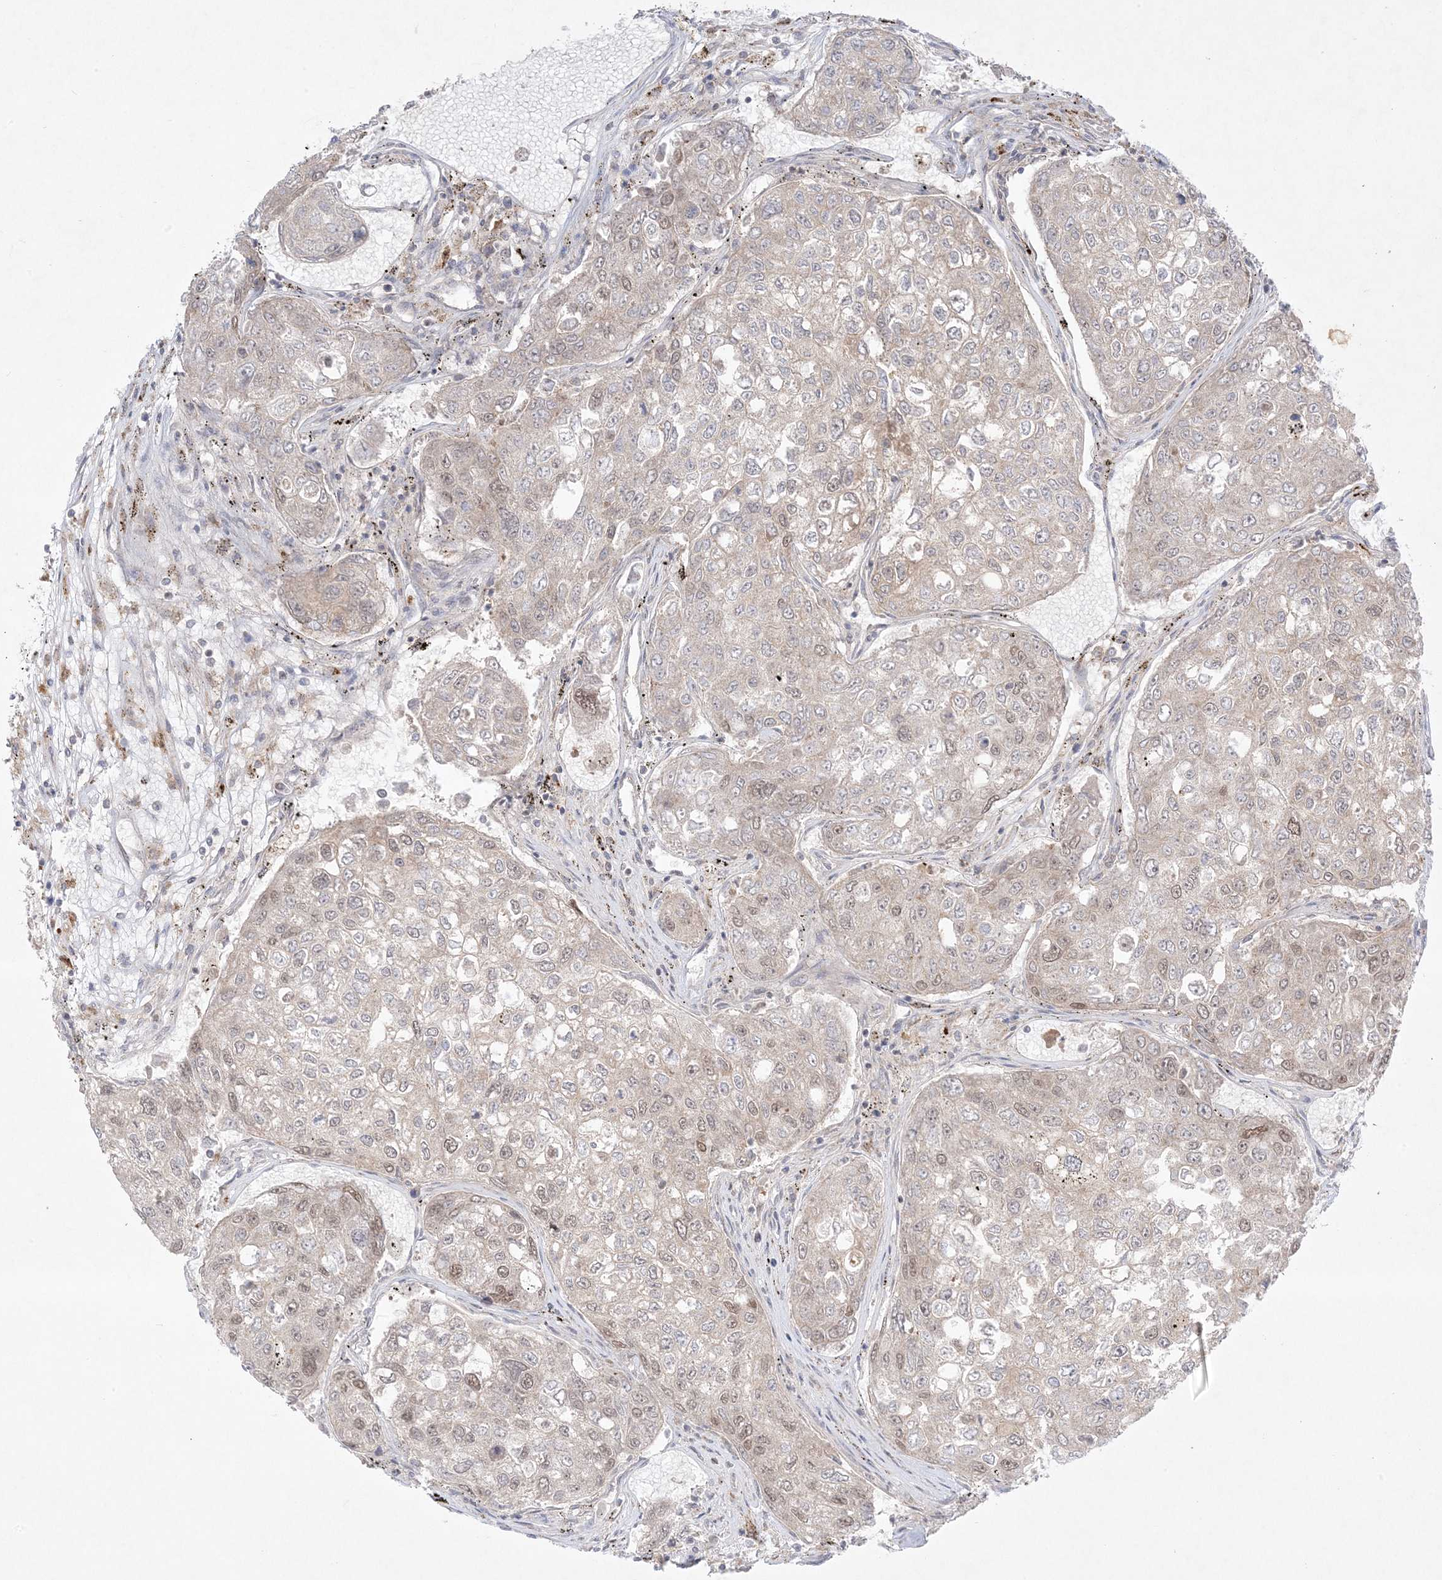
{"staining": {"intensity": "weak", "quantity": "25%-75%", "location": "nuclear"}, "tissue": "urothelial cancer", "cell_type": "Tumor cells", "image_type": "cancer", "snomed": [{"axis": "morphology", "description": "Urothelial carcinoma, High grade"}, {"axis": "topography", "description": "Lymph node"}, {"axis": "topography", "description": "Urinary bladder"}], "caption": "The photomicrograph demonstrates immunohistochemical staining of high-grade urothelial carcinoma. There is weak nuclear staining is seen in approximately 25%-75% of tumor cells.", "gene": "PTK6", "patient": {"sex": "male", "age": 51}}